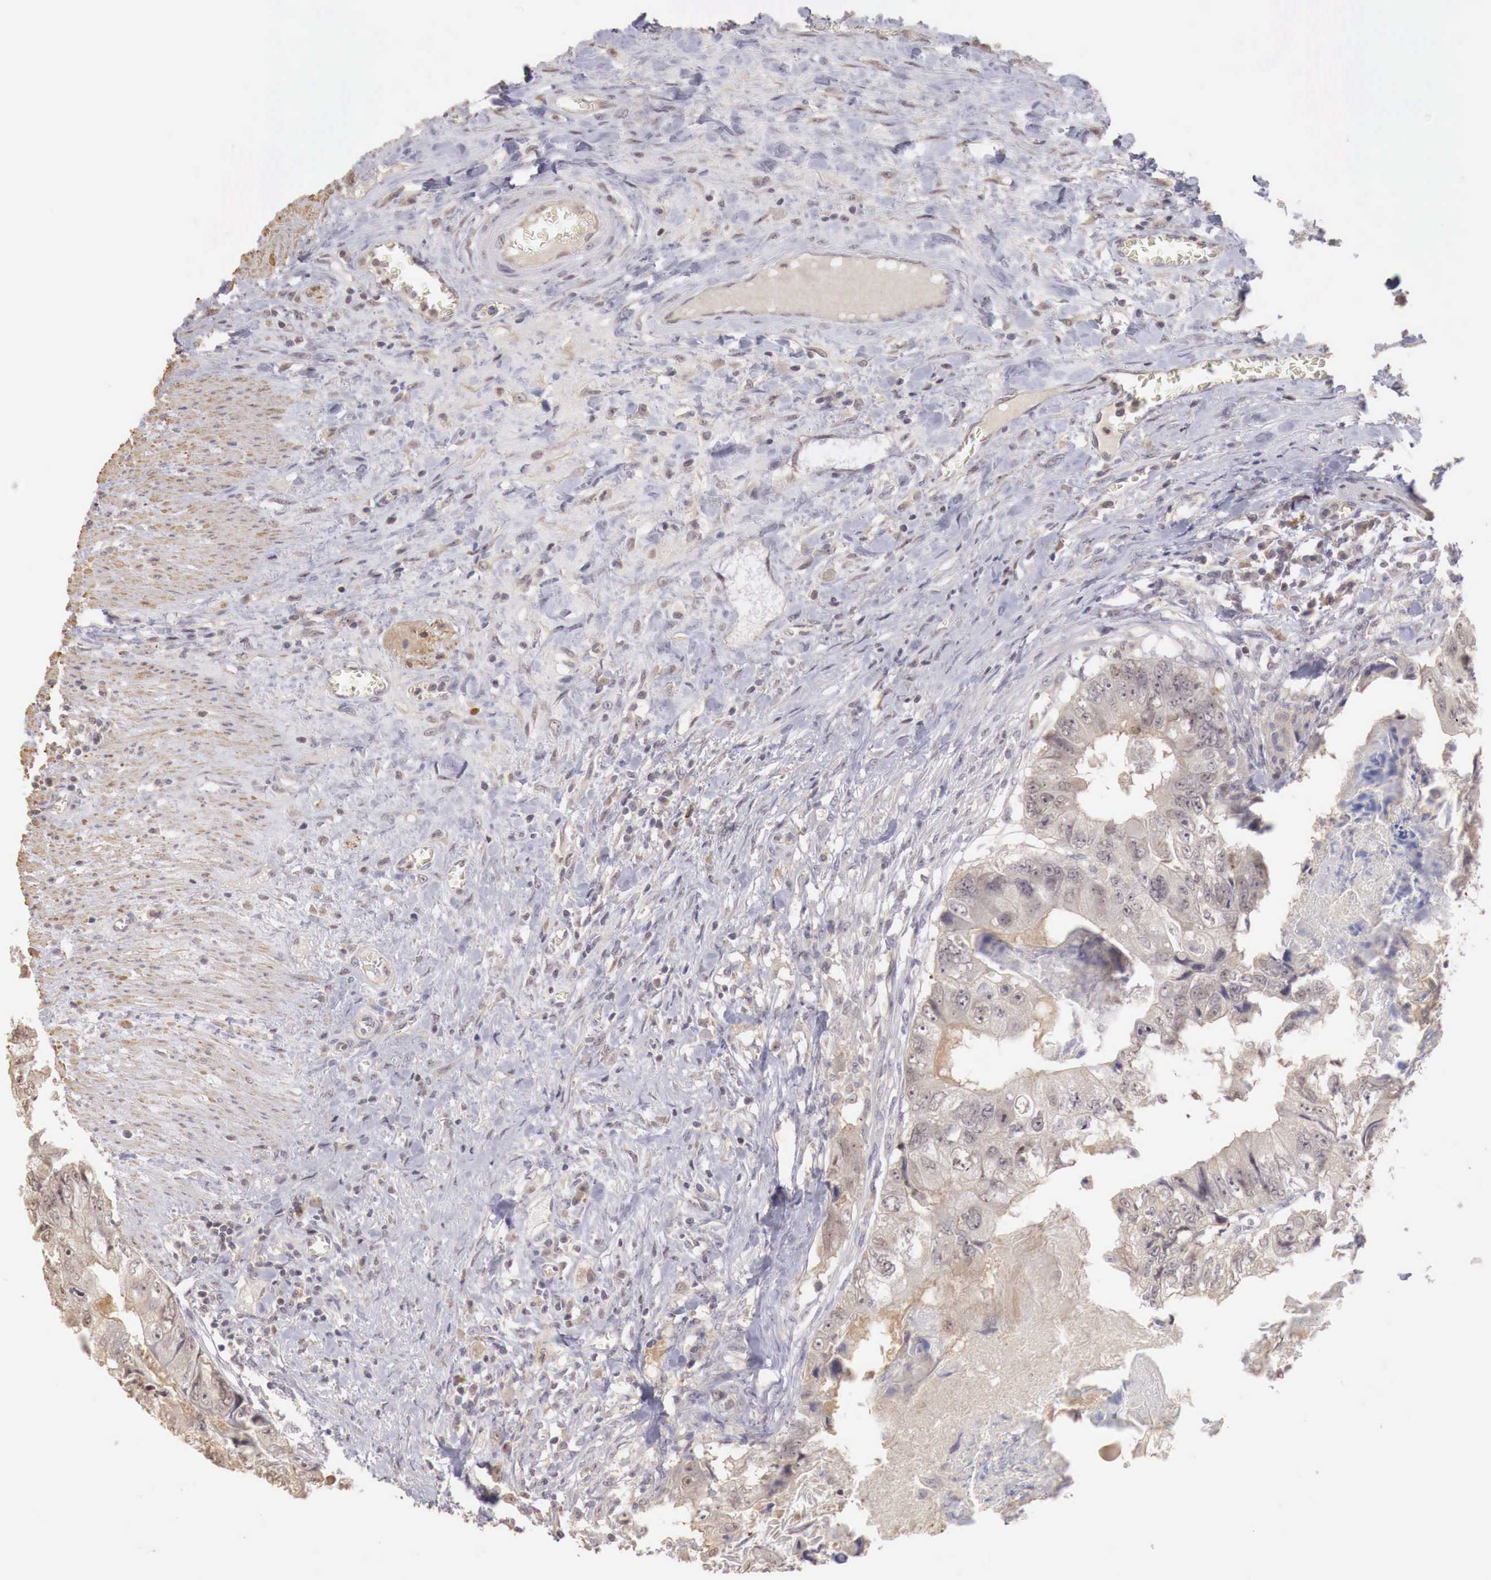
{"staining": {"intensity": "weak", "quantity": ">75%", "location": "cytoplasmic/membranous"}, "tissue": "colorectal cancer", "cell_type": "Tumor cells", "image_type": "cancer", "snomed": [{"axis": "morphology", "description": "Adenocarcinoma, NOS"}, {"axis": "topography", "description": "Rectum"}], "caption": "Colorectal adenocarcinoma stained for a protein (brown) demonstrates weak cytoplasmic/membranous positive staining in approximately >75% of tumor cells.", "gene": "TBC1D9", "patient": {"sex": "female", "age": 82}}